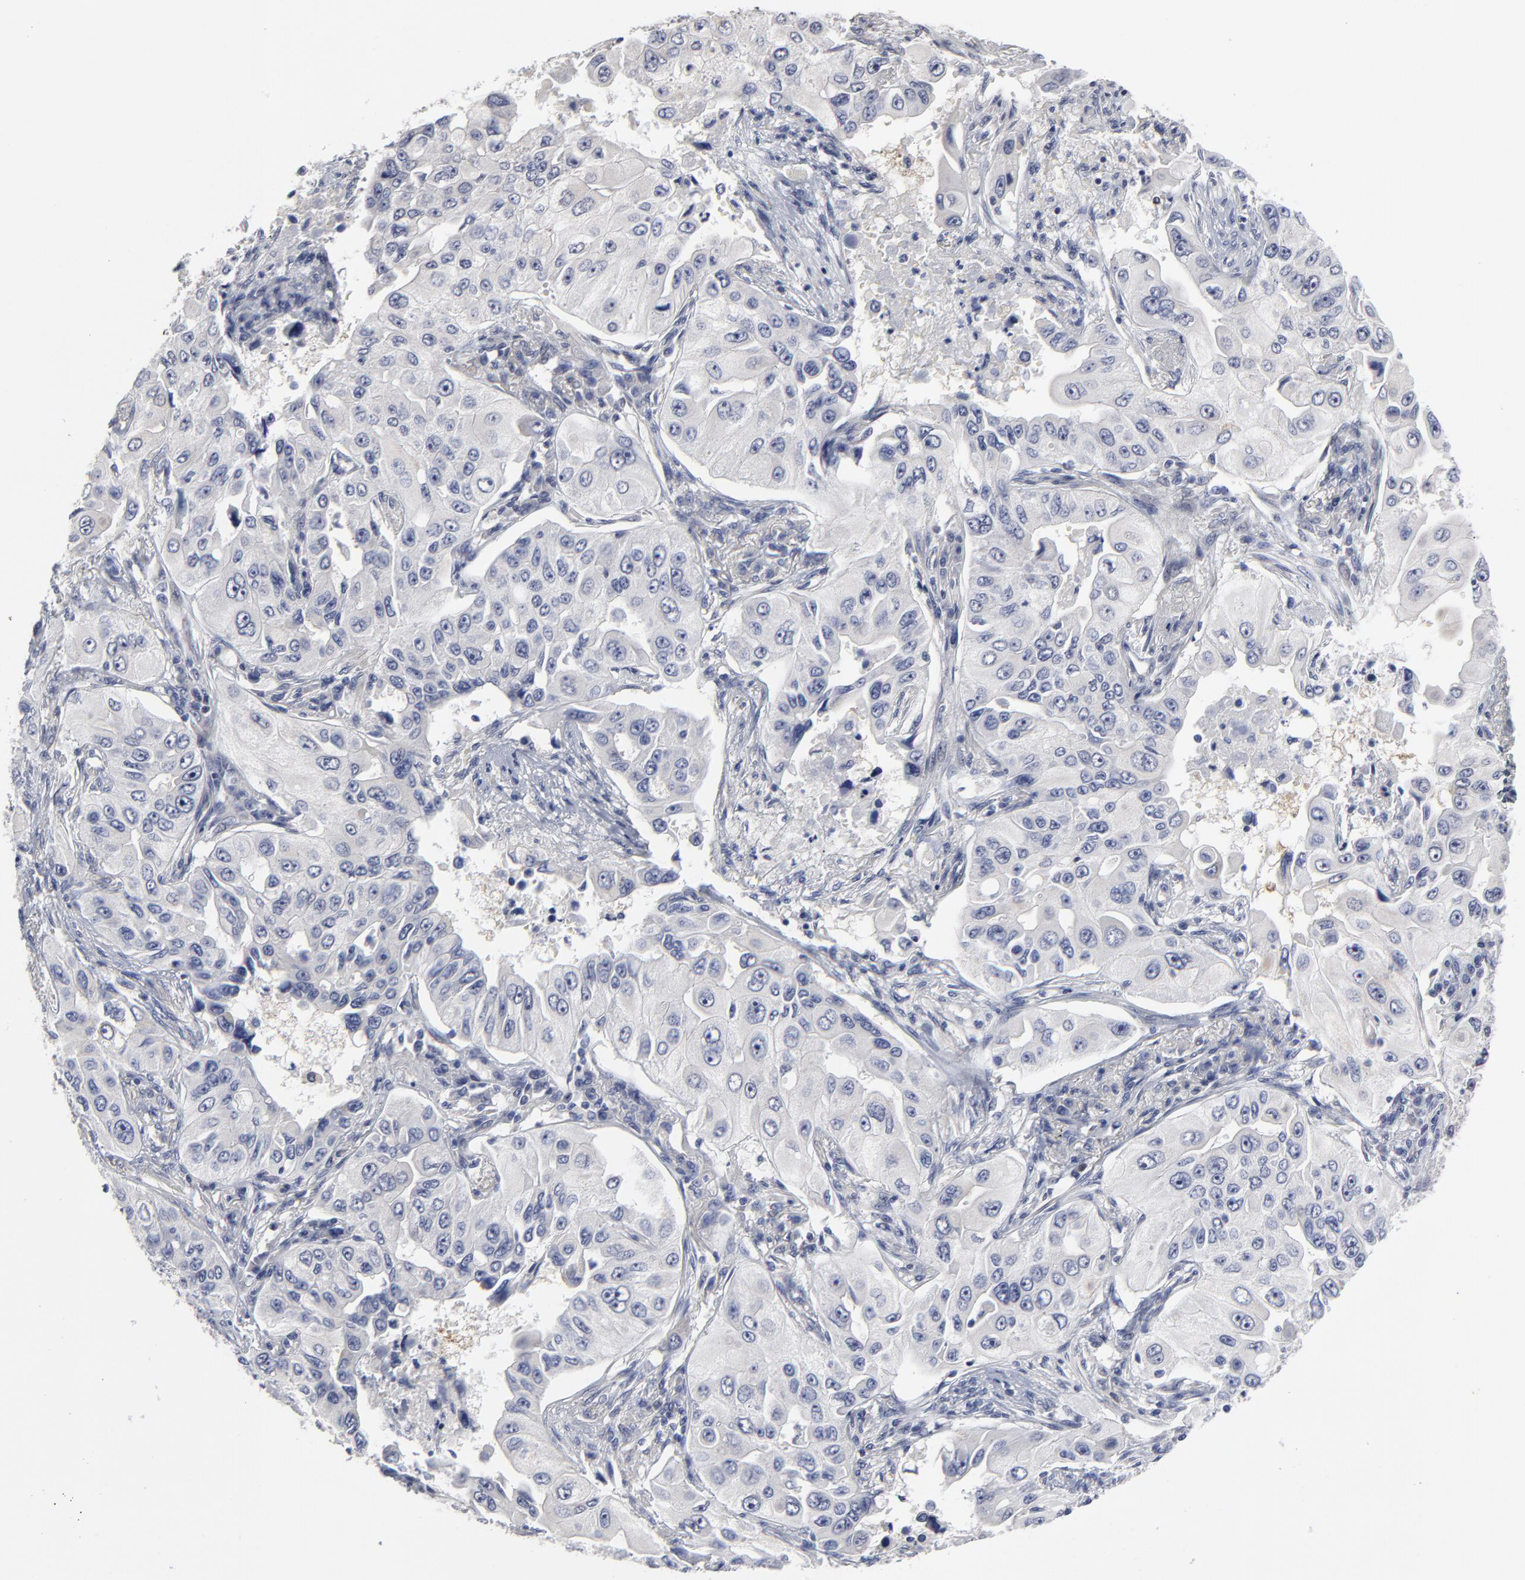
{"staining": {"intensity": "weak", "quantity": "<25%", "location": "cytoplasmic/membranous"}, "tissue": "lung cancer", "cell_type": "Tumor cells", "image_type": "cancer", "snomed": [{"axis": "morphology", "description": "Adenocarcinoma, NOS"}, {"axis": "topography", "description": "Lung"}], "caption": "This is a photomicrograph of immunohistochemistry (IHC) staining of lung cancer (adenocarcinoma), which shows no staining in tumor cells.", "gene": "MAGEA10", "patient": {"sex": "male", "age": 84}}